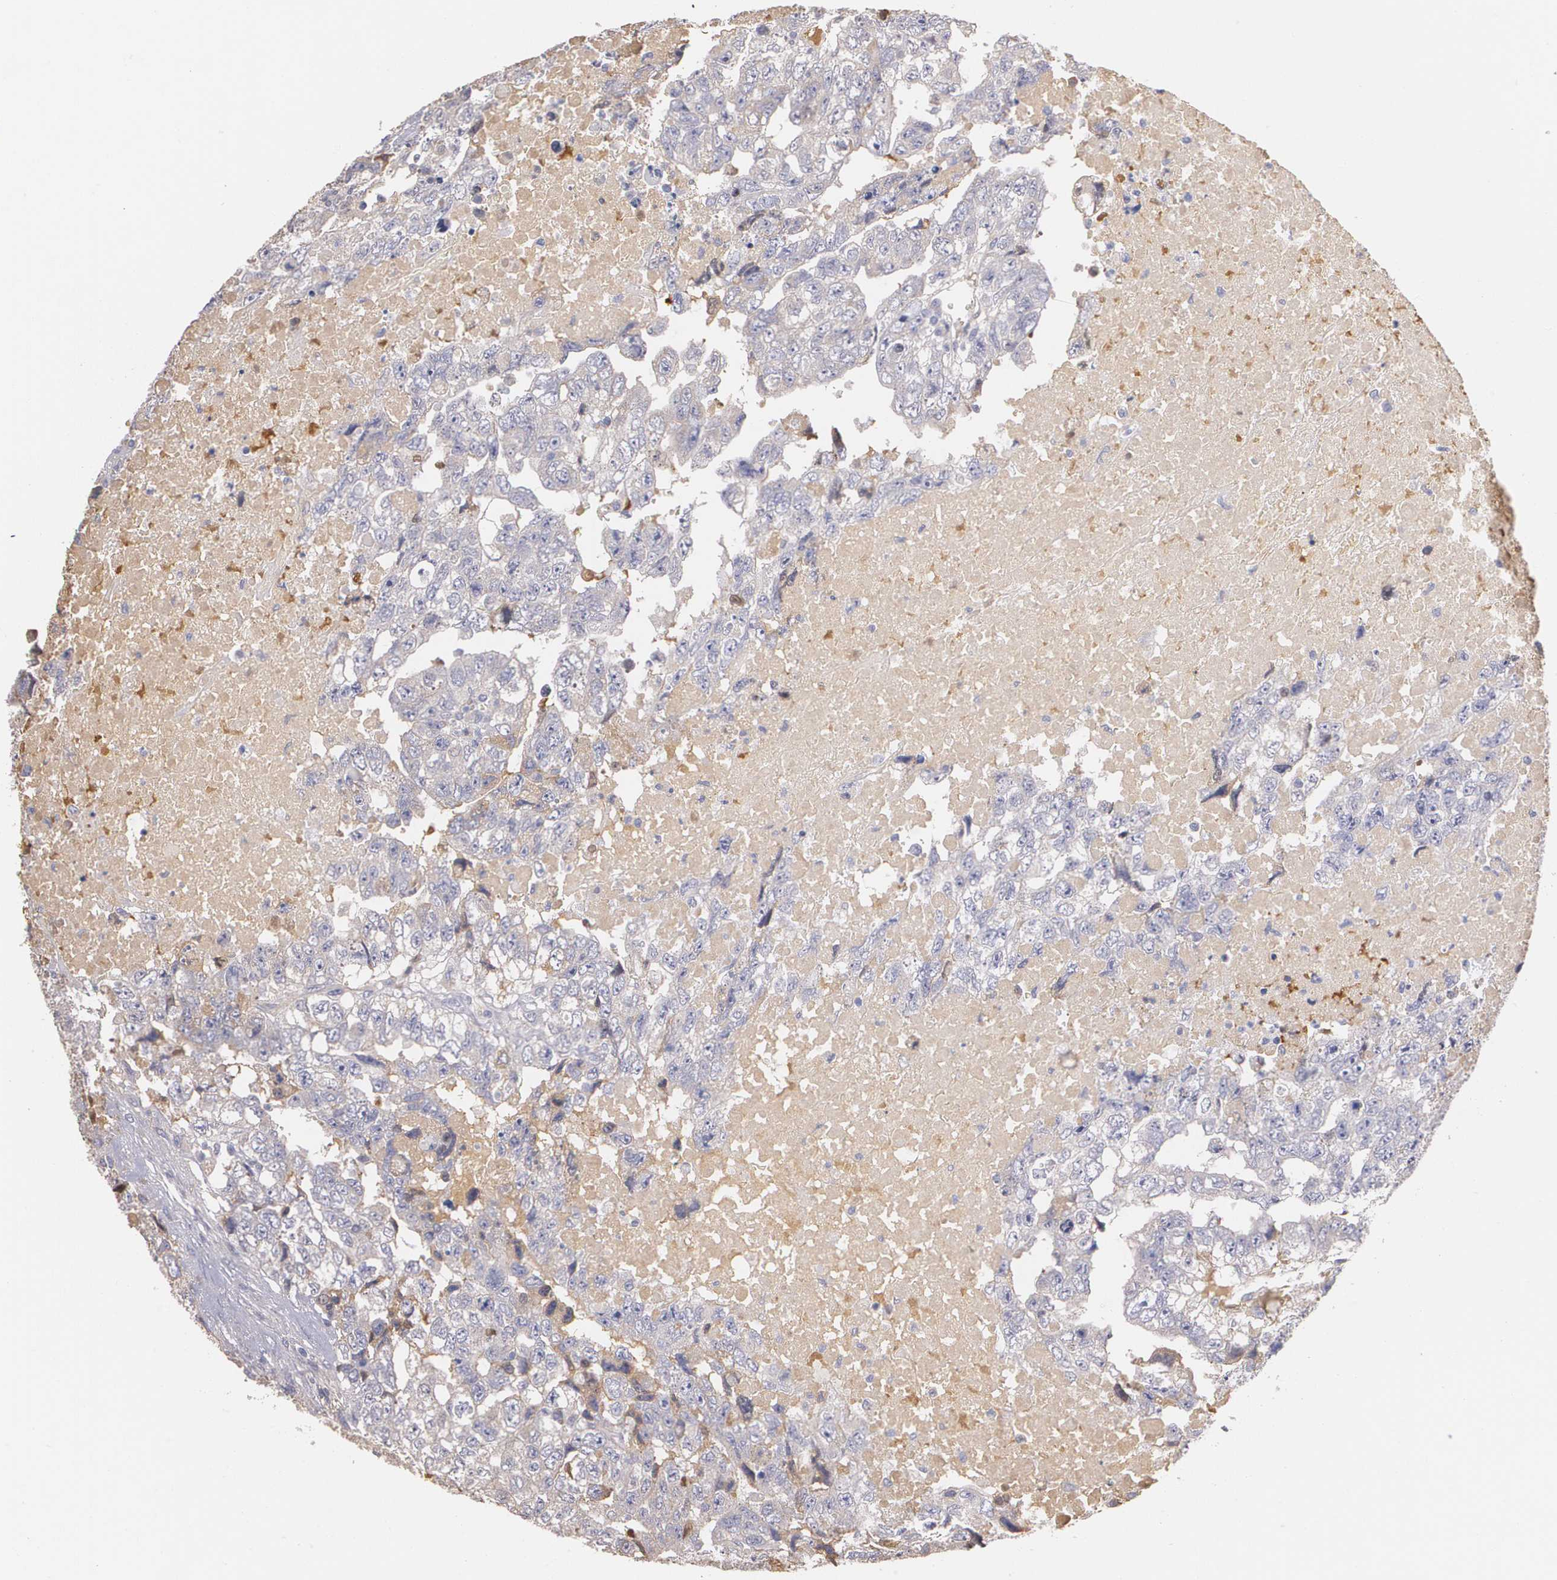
{"staining": {"intensity": "weak", "quantity": "<25%", "location": "cytoplasmic/membranous"}, "tissue": "testis cancer", "cell_type": "Tumor cells", "image_type": "cancer", "snomed": [{"axis": "morphology", "description": "Carcinoma, Embryonal, NOS"}, {"axis": "topography", "description": "Testis"}], "caption": "A photomicrograph of testis cancer stained for a protein demonstrates no brown staining in tumor cells.", "gene": "AMBP", "patient": {"sex": "male", "age": 36}}